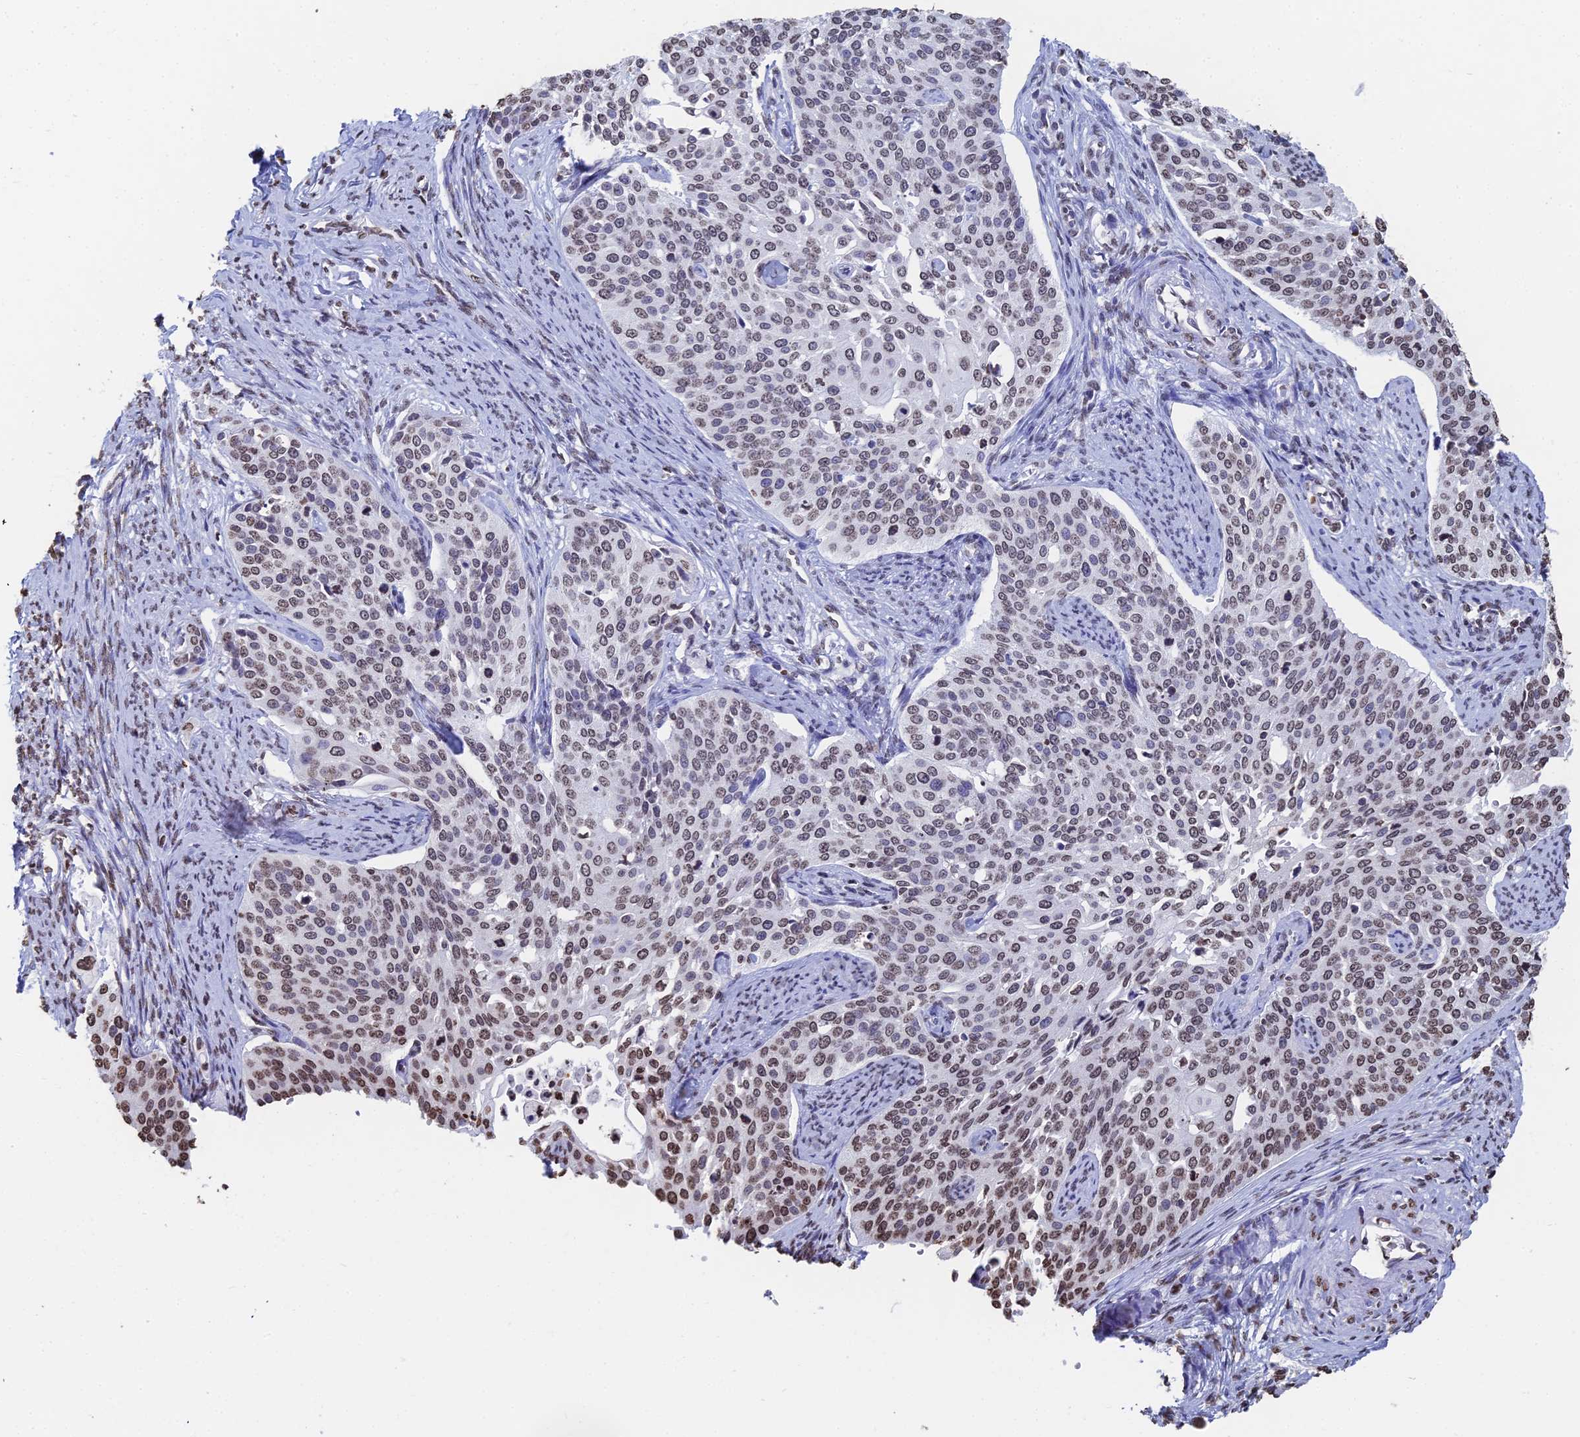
{"staining": {"intensity": "weak", "quantity": ">75%", "location": "nuclear"}, "tissue": "cervical cancer", "cell_type": "Tumor cells", "image_type": "cancer", "snomed": [{"axis": "morphology", "description": "Squamous cell carcinoma, NOS"}, {"axis": "topography", "description": "Cervix"}], "caption": "High-magnification brightfield microscopy of cervical squamous cell carcinoma stained with DAB (brown) and counterstained with hematoxylin (blue). tumor cells exhibit weak nuclear expression is present in approximately>75% of cells.", "gene": "GBP3", "patient": {"sex": "female", "age": 44}}